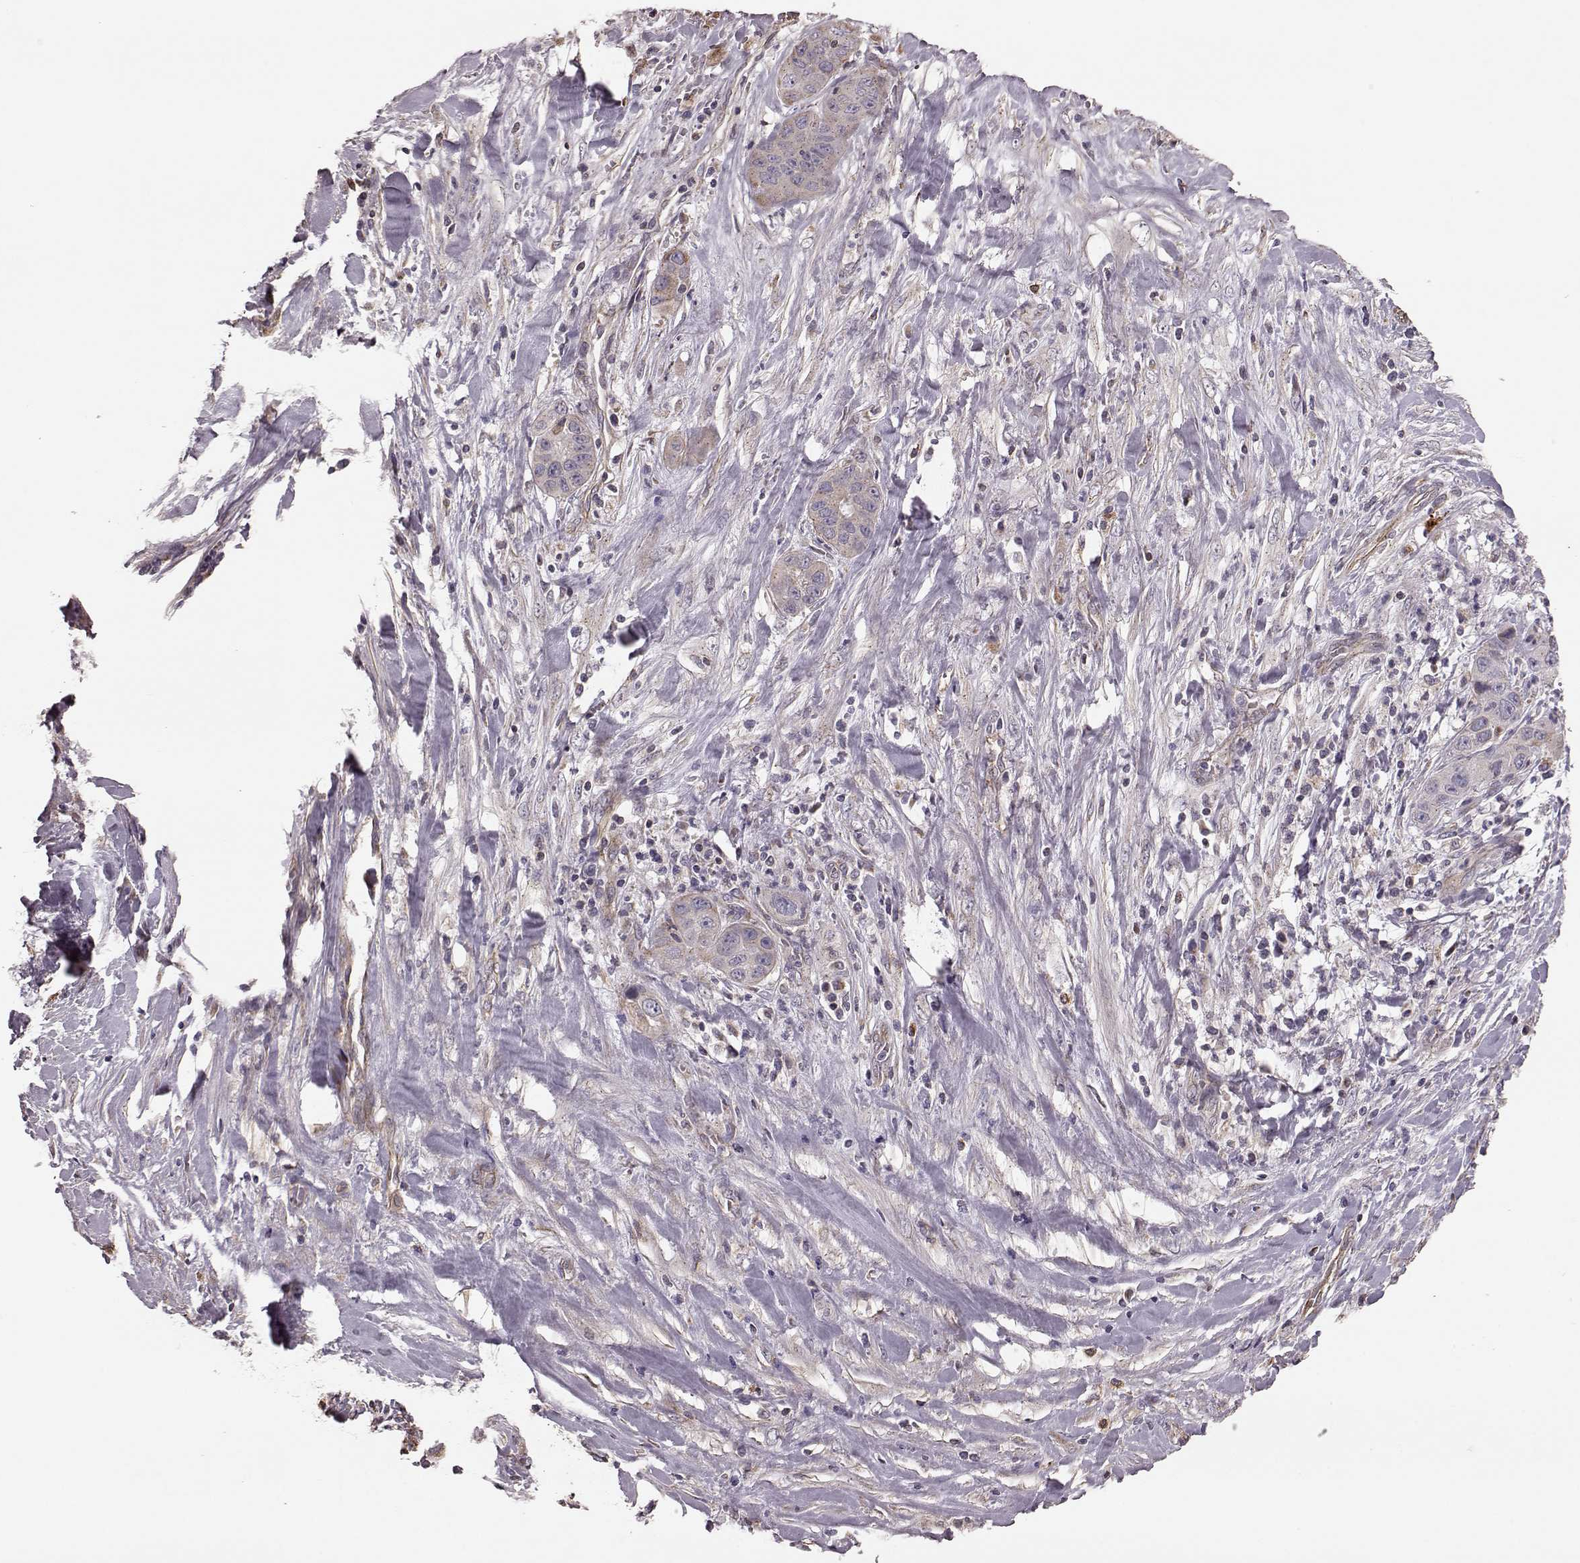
{"staining": {"intensity": "weak", "quantity": ">75%", "location": "cytoplasmic/membranous"}, "tissue": "liver cancer", "cell_type": "Tumor cells", "image_type": "cancer", "snomed": [{"axis": "morphology", "description": "Cholangiocarcinoma"}, {"axis": "topography", "description": "Liver"}], "caption": "Cholangiocarcinoma (liver) stained for a protein demonstrates weak cytoplasmic/membranous positivity in tumor cells. Immunohistochemistry stains the protein in brown and the nuclei are stained blue.", "gene": "NTF3", "patient": {"sex": "female", "age": 52}}